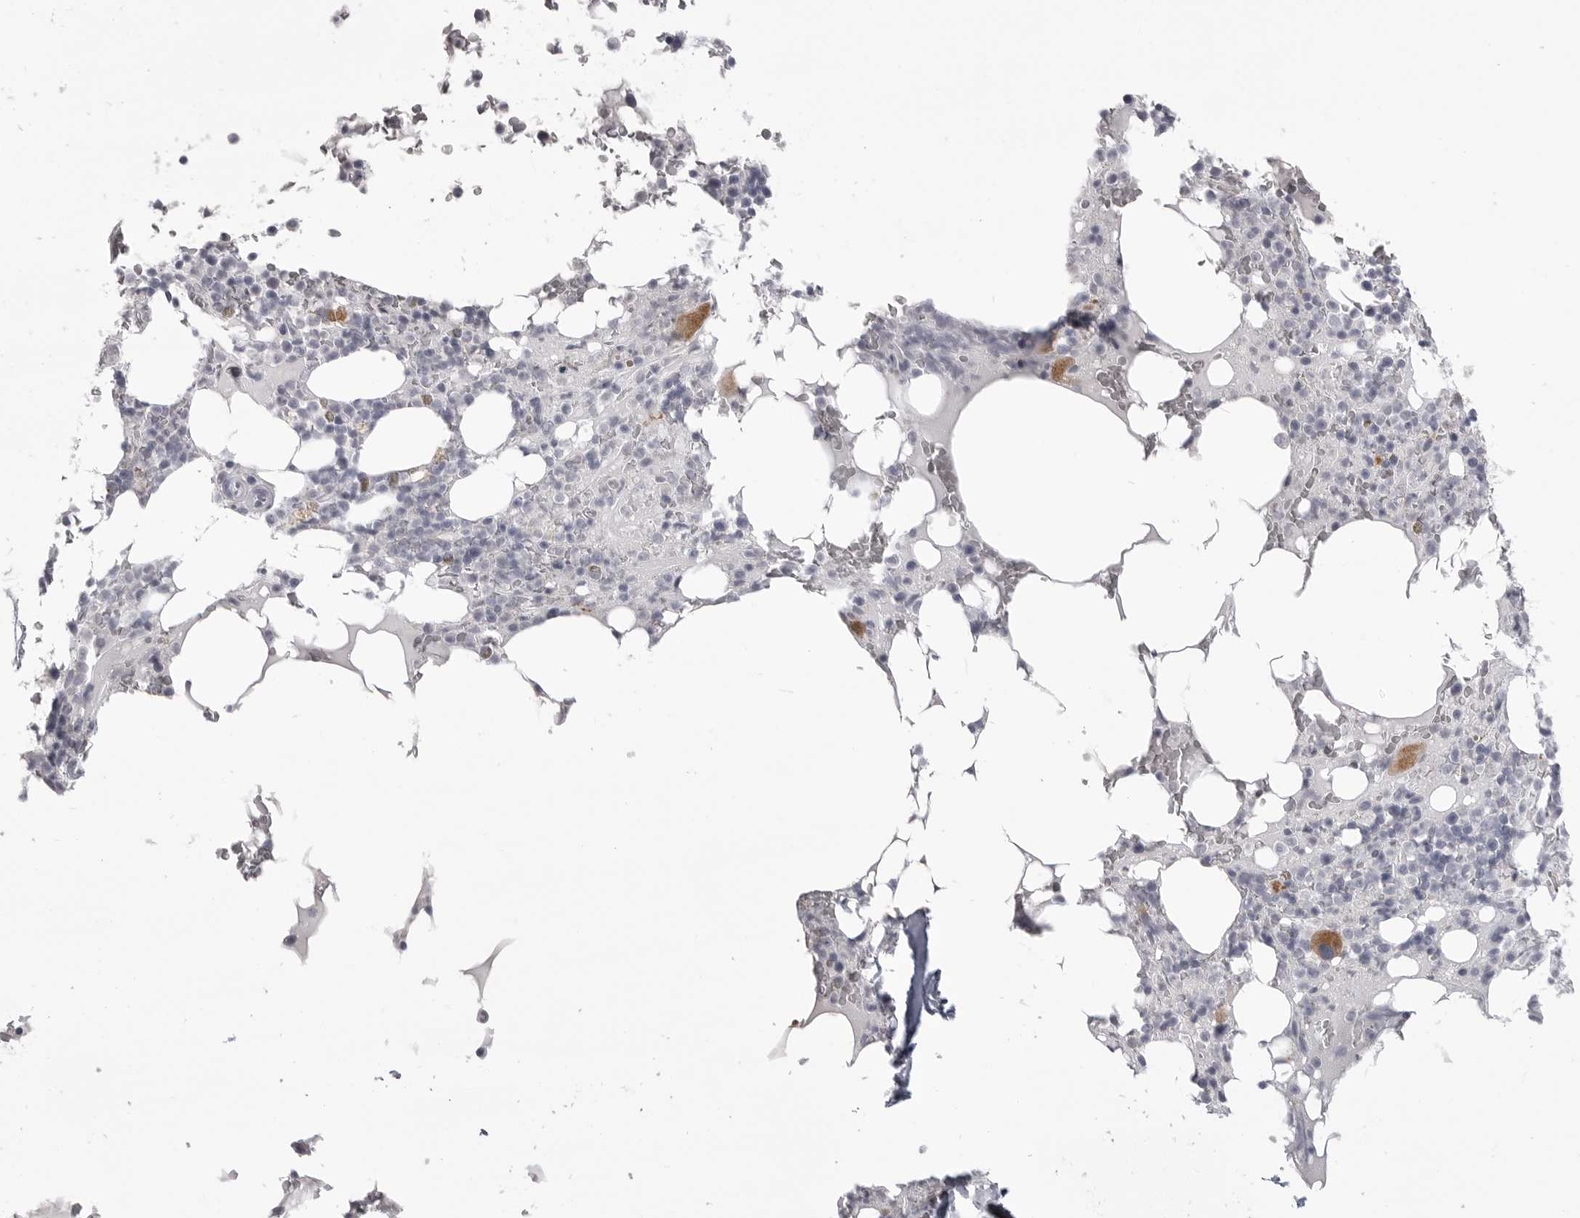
{"staining": {"intensity": "moderate", "quantity": "<25%", "location": "cytoplasmic/membranous"}, "tissue": "bone marrow", "cell_type": "Hematopoietic cells", "image_type": "normal", "snomed": [{"axis": "morphology", "description": "Normal tissue, NOS"}, {"axis": "topography", "description": "Bone marrow"}], "caption": "Hematopoietic cells show moderate cytoplasmic/membranous staining in approximately <25% of cells in unremarkable bone marrow. (Stains: DAB in brown, nuclei in blue, Microscopy: brightfield microscopy at high magnification).", "gene": "TIMP1", "patient": {"sex": "male", "age": 58}}